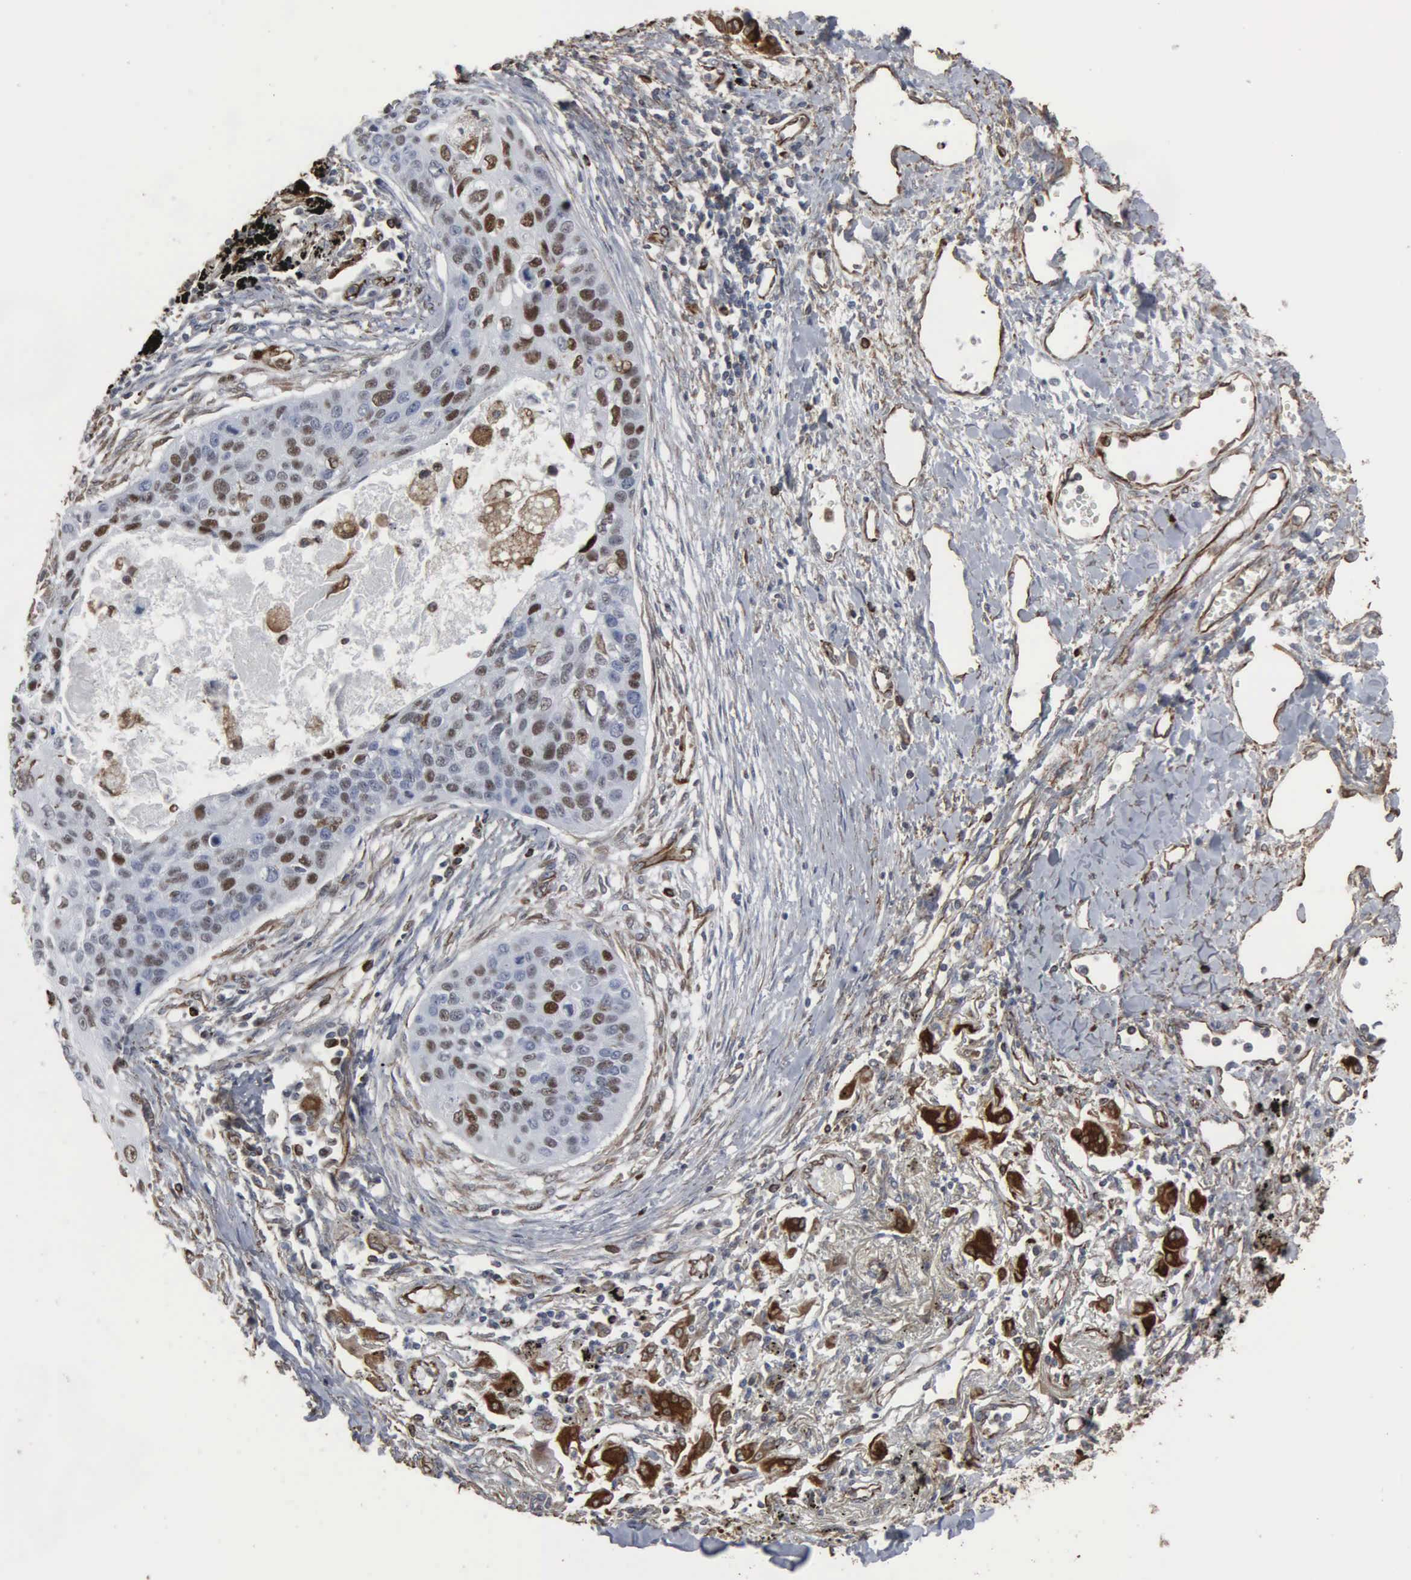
{"staining": {"intensity": "moderate", "quantity": "25%-75%", "location": "nuclear"}, "tissue": "lung cancer", "cell_type": "Tumor cells", "image_type": "cancer", "snomed": [{"axis": "morphology", "description": "Squamous cell carcinoma, NOS"}, {"axis": "topography", "description": "Lung"}], "caption": "Protein expression analysis of human squamous cell carcinoma (lung) reveals moderate nuclear positivity in about 25%-75% of tumor cells.", "gene": "CCNE1", "patient": {"sex": "male", "age": 71}}